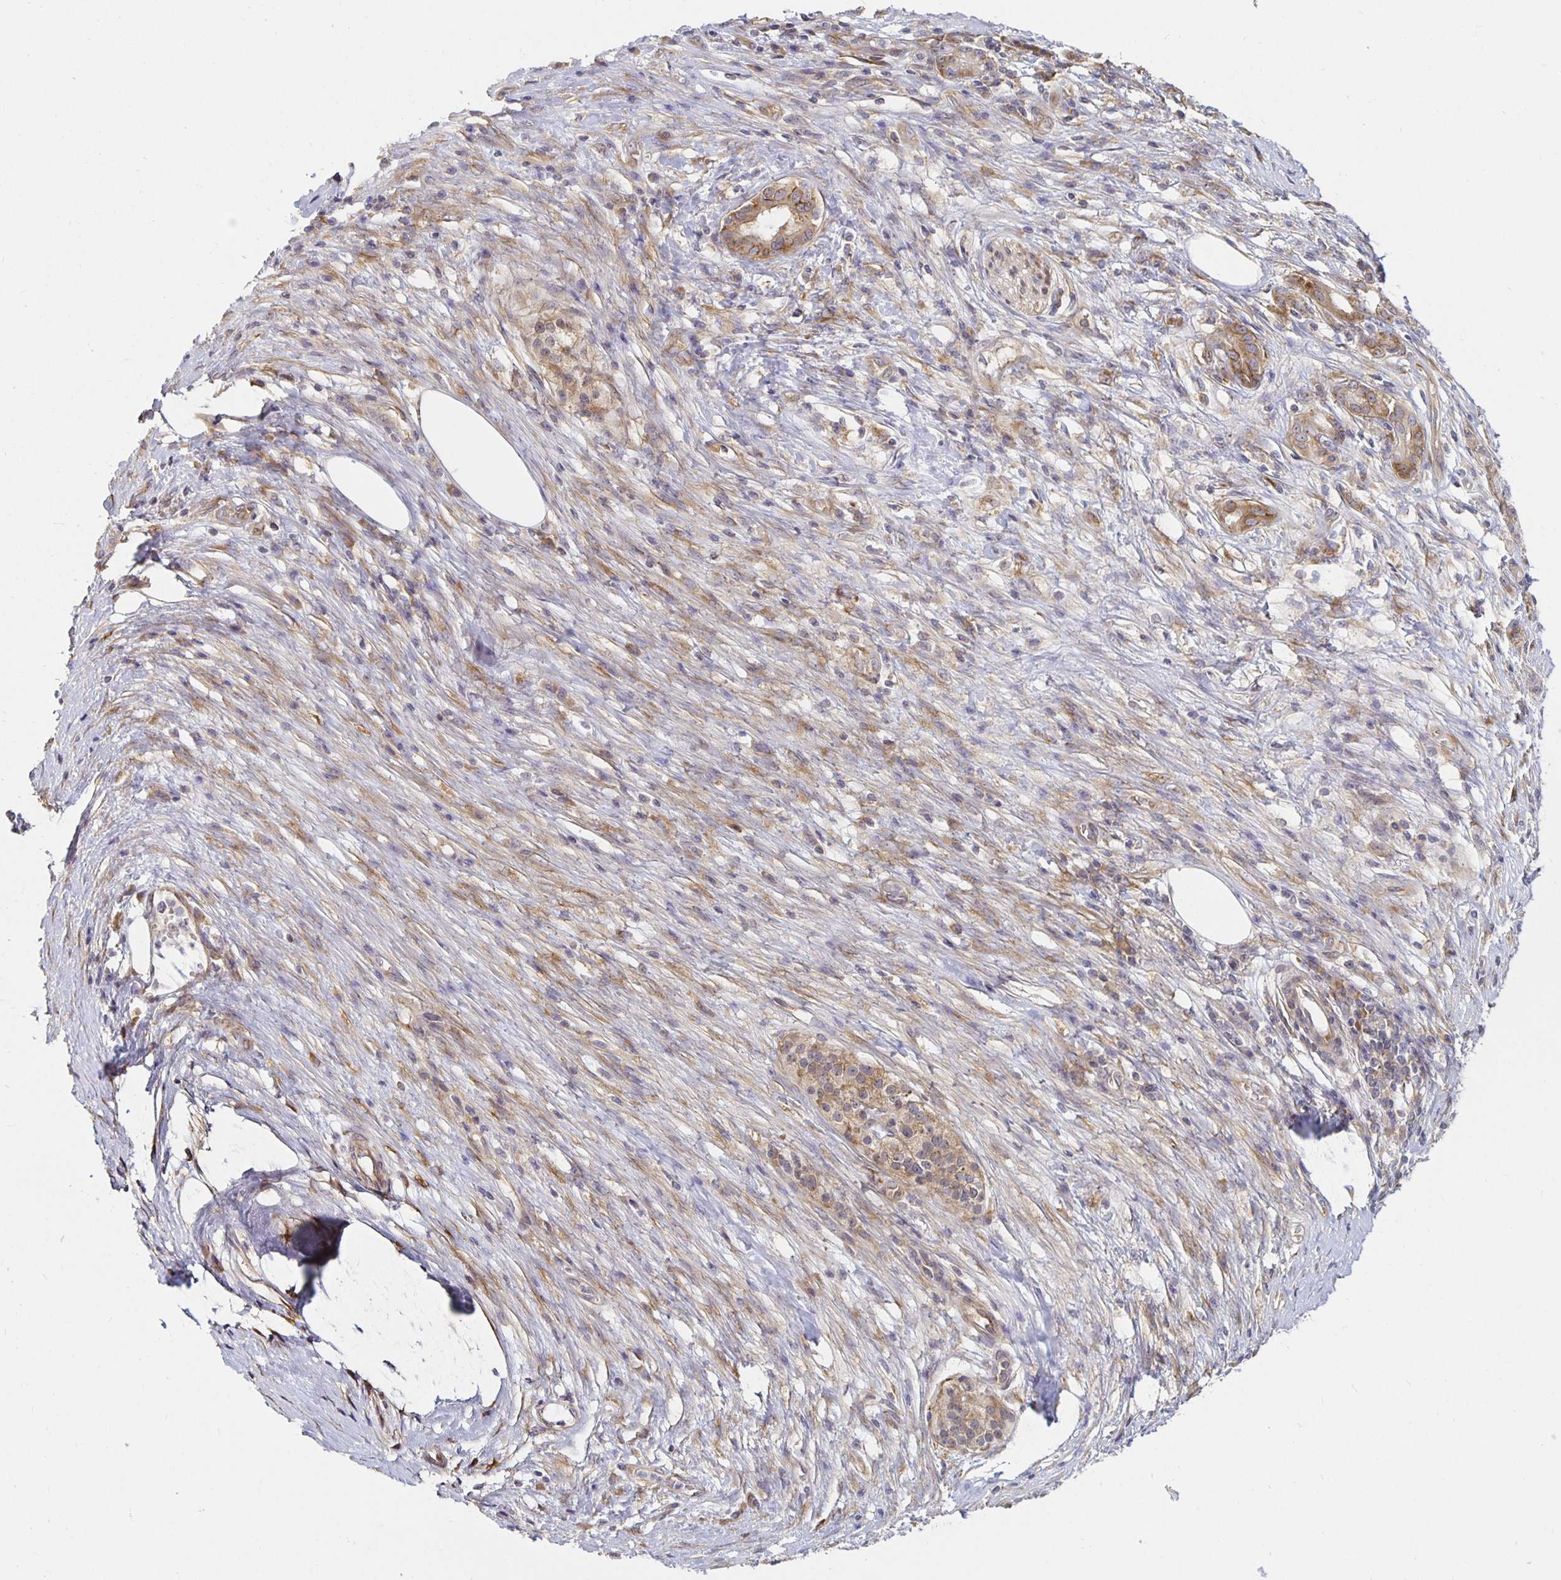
{"staining": {"intensity": "moderate", "quantity": ">75%", "location": "cytoplasmic/membranous"}, "tissue": "pancreatic cancer", "cell_type": "Tumor cells", "image_type": "cancer", "snomed": [{"axis": "morphology", "description": "Adenocarcinoma, NOS"}, {"axis": "topography", "description": "Pancreas"}], "caption": "Brown immunohistochemical staining in human pancreatic cancer (adenocarcinoma) reveals moderate cytoplasmic/membranous expression in about >75% of tumor cells.", "gene": "PDAP1", "patient": {"sex": "male", "age": 63}}